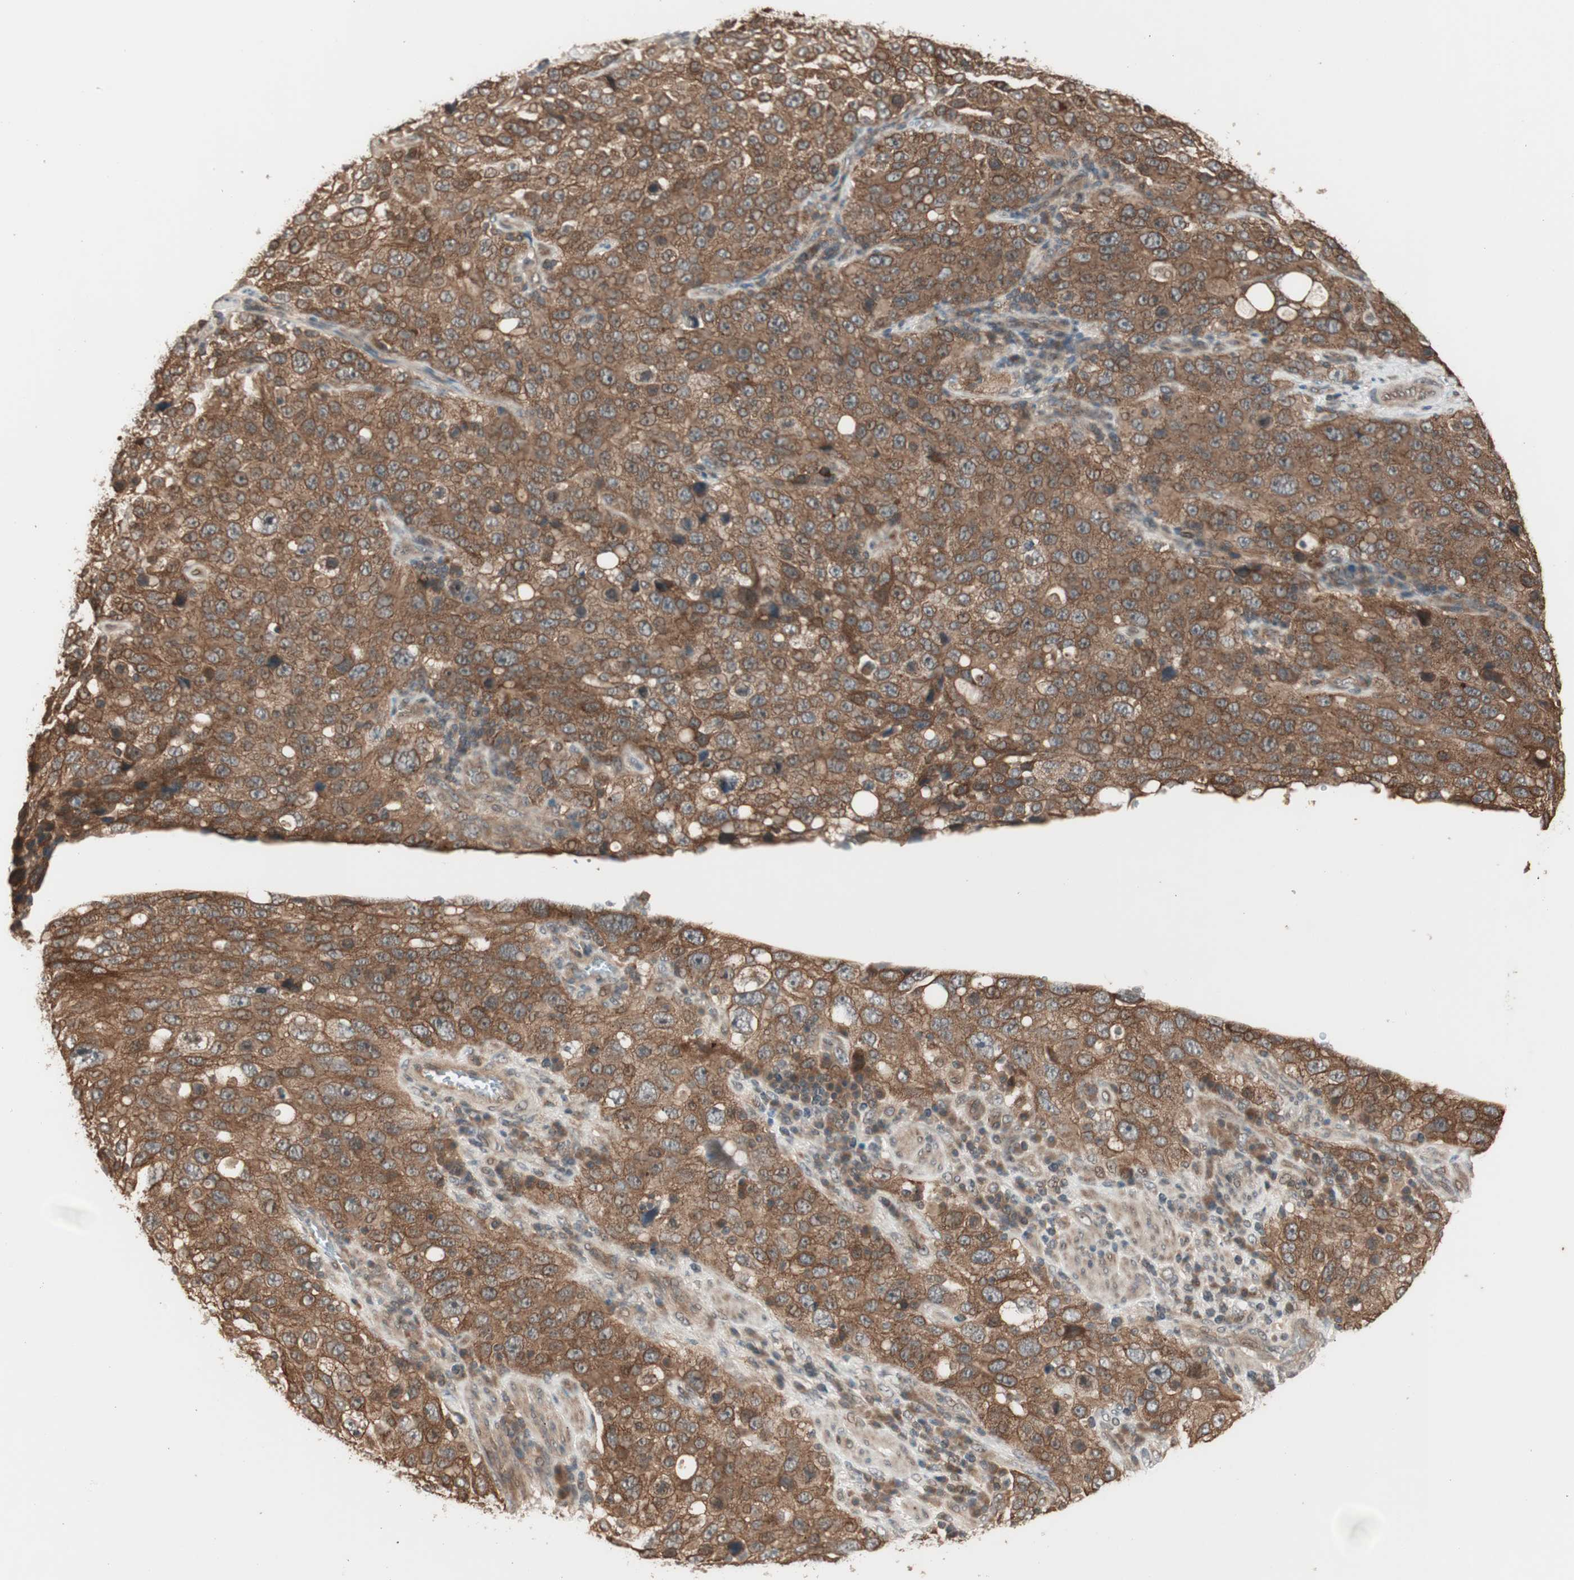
{"staining": {"intensity": "strong", "quantity": ">75%", "location": "cytoplasmic/membranous"}, "tissue": "stomach cancer", "cell_type": "Tumor cells", "image_type": "cancer", "snomed": [{"axis": "morphology", "description": "Normal tissue, NOS"}, {"axis": "morphology", "description": "Adenocarcinoma, NOS"}, {"axis": "topography", "description": "Stomach"}], "caption": "Stomach cancer (adenocarcinoma) was stained to show a protein in brown. There is high levels of strong cytoplasmic/membranous positivity in approximately >75% of tumor cells.", "gene": "FBXO5", "patient": {"sex": "male", "age": 48}}